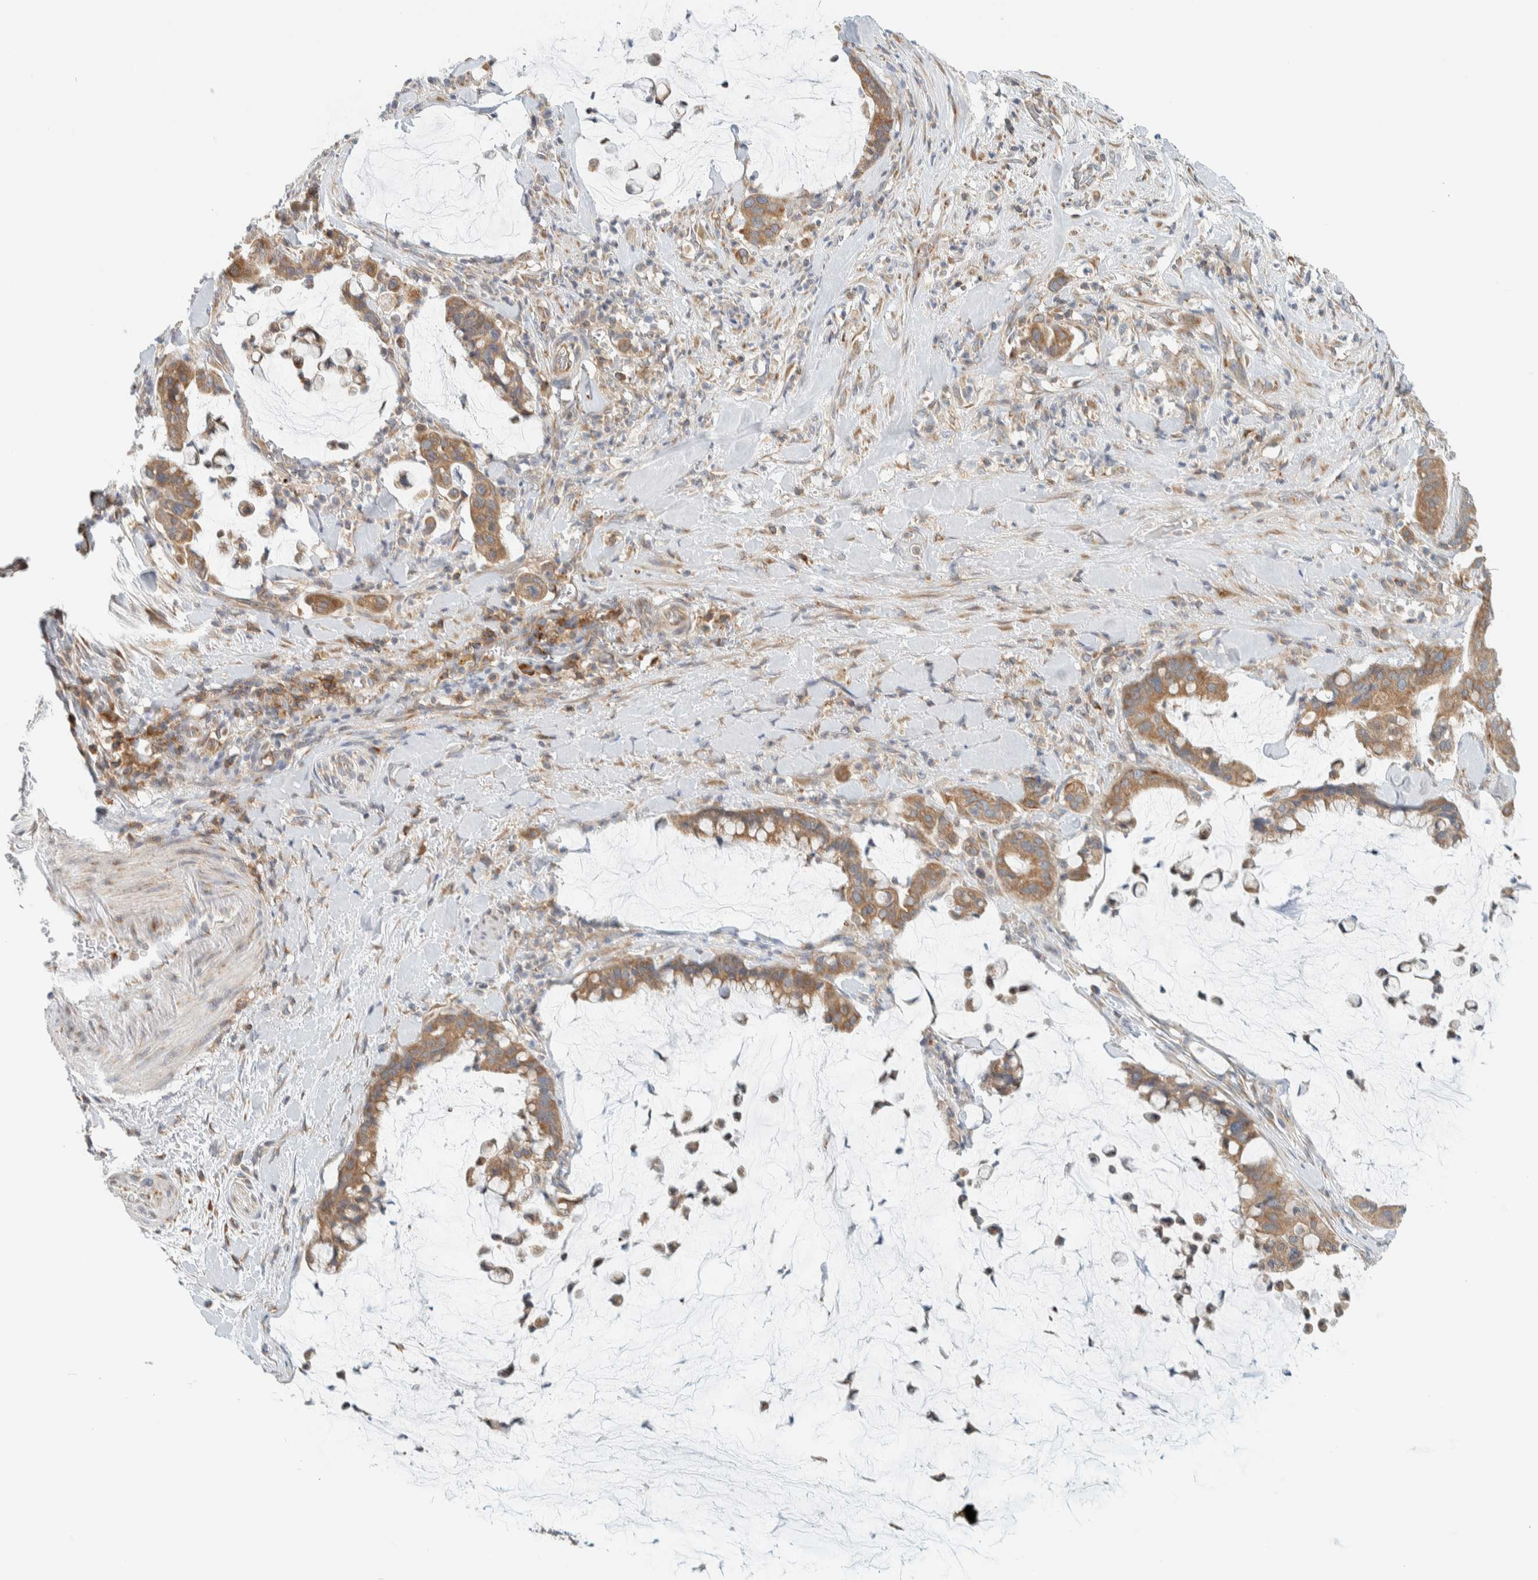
{"staining": {"intensity": "moderate", "quantity": ">75%", "location": "cytoplasmic/membranous"}, "tissue": "pancreatic cancer", "cell_type": "Tumor cells", "image_type": "cancer", "snomed": [{"axis": "morphology", "description": "Adenocarcinoma, NOS"}, {"axis": "topography", "description": "Pancreas"}], "caption": "Protein analysis of pancreatic cancer (adenocarcinoma) tissue reveals moderate cytoplasmic/membranous staining in about >75% of tumor cells. Using DAB (brown) and hematoxylin (blue) stains, captured at high magnification using brightfield microscopy.", "gene": "CCDC57", "patient": {"sex": "male", "age": 41}}